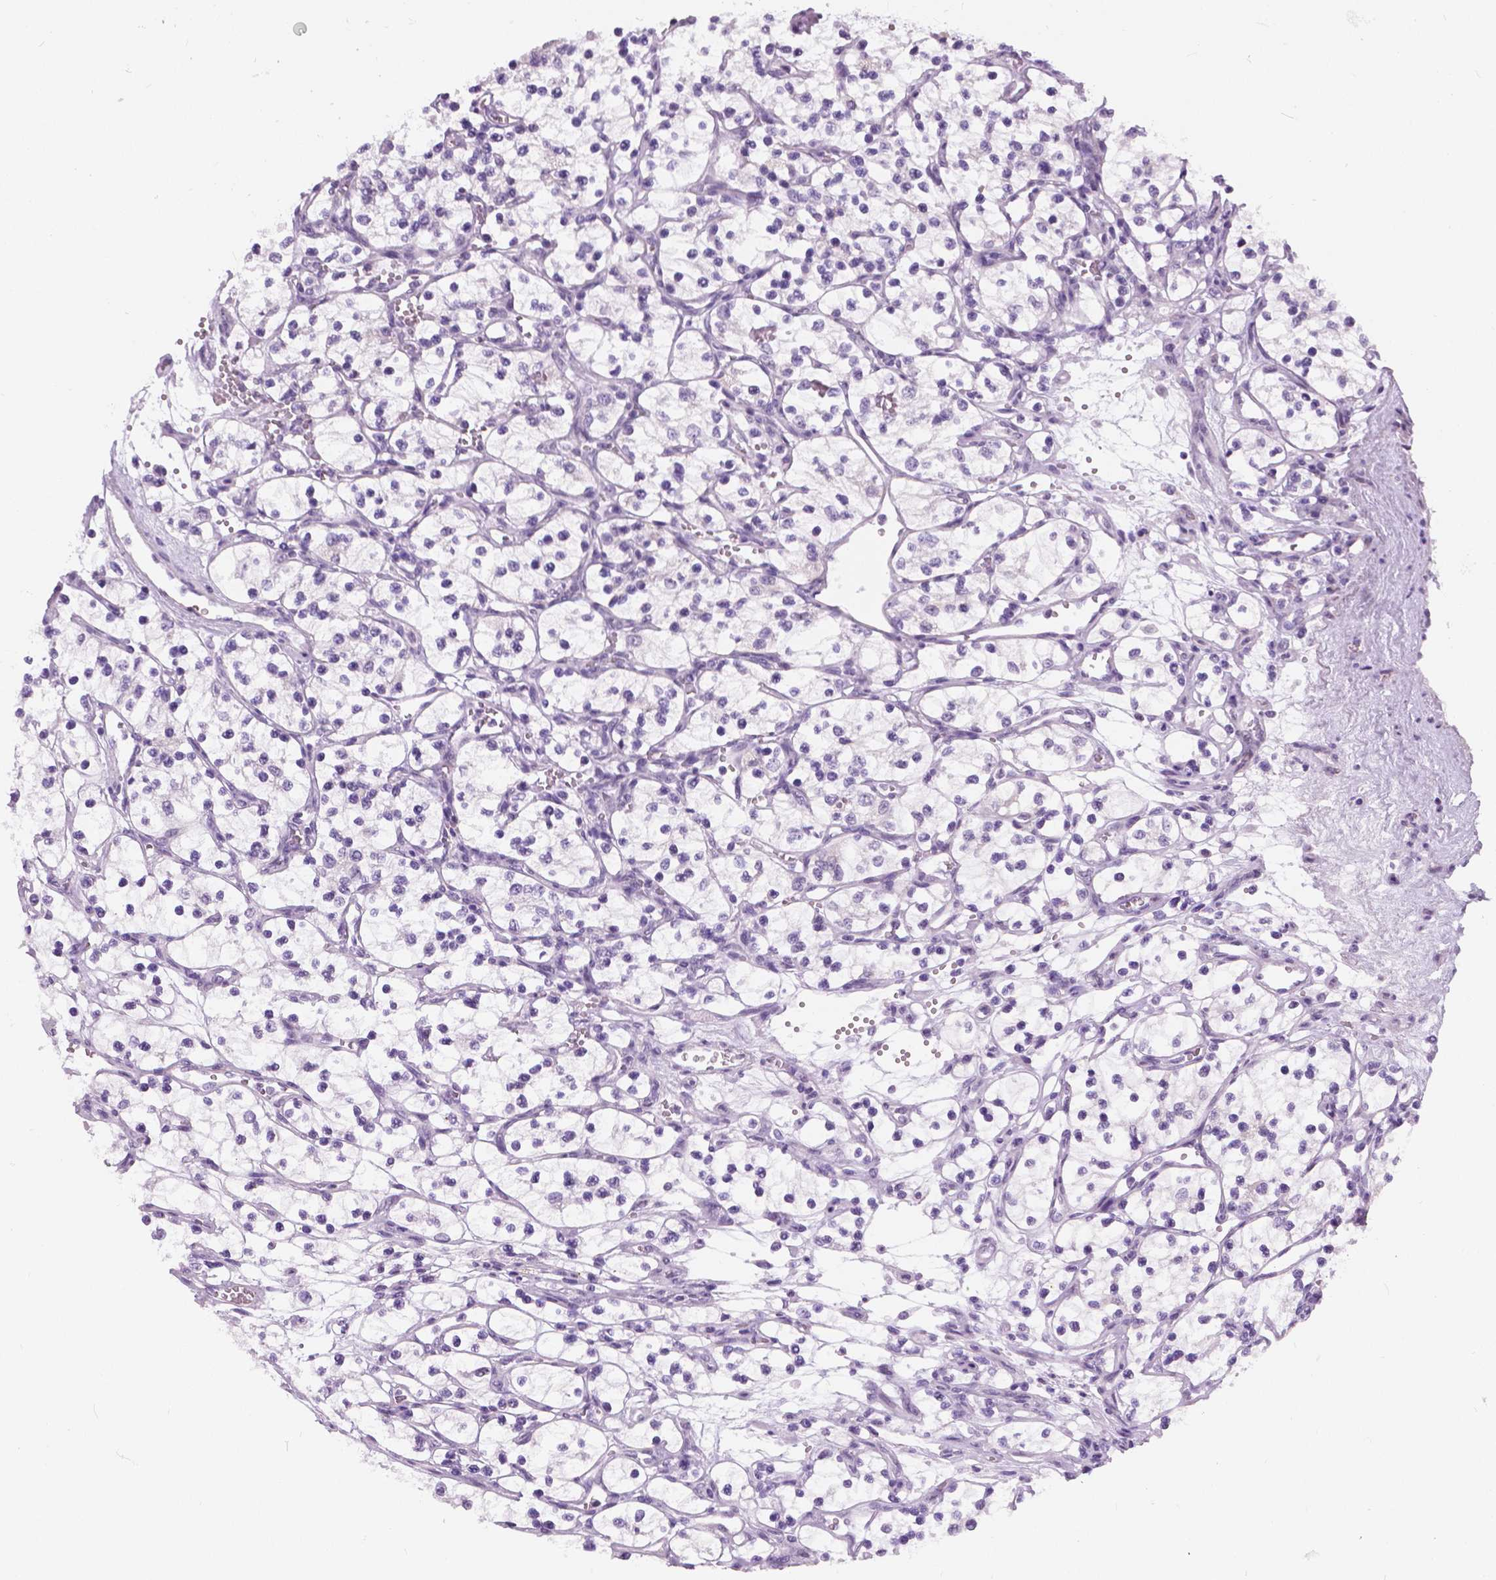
{"staining": {"intensity": "negative", "quantity": "none", "location": "none"}, "tissue": "renal cancer", "cell_type": "Tumor cells", "image_type": "cancer", "snomed": [{"axis": "morphology", "description": "Adenocarcinoma, NOS"}, {"axis": "topography", "description": "Kidney"}], "caption": "Tumor cells are negative for protein expression in human renal cancer (adenocarcinoma).", "gene": "MYOM1", "patient": {"sex": "female", "age": 69}}